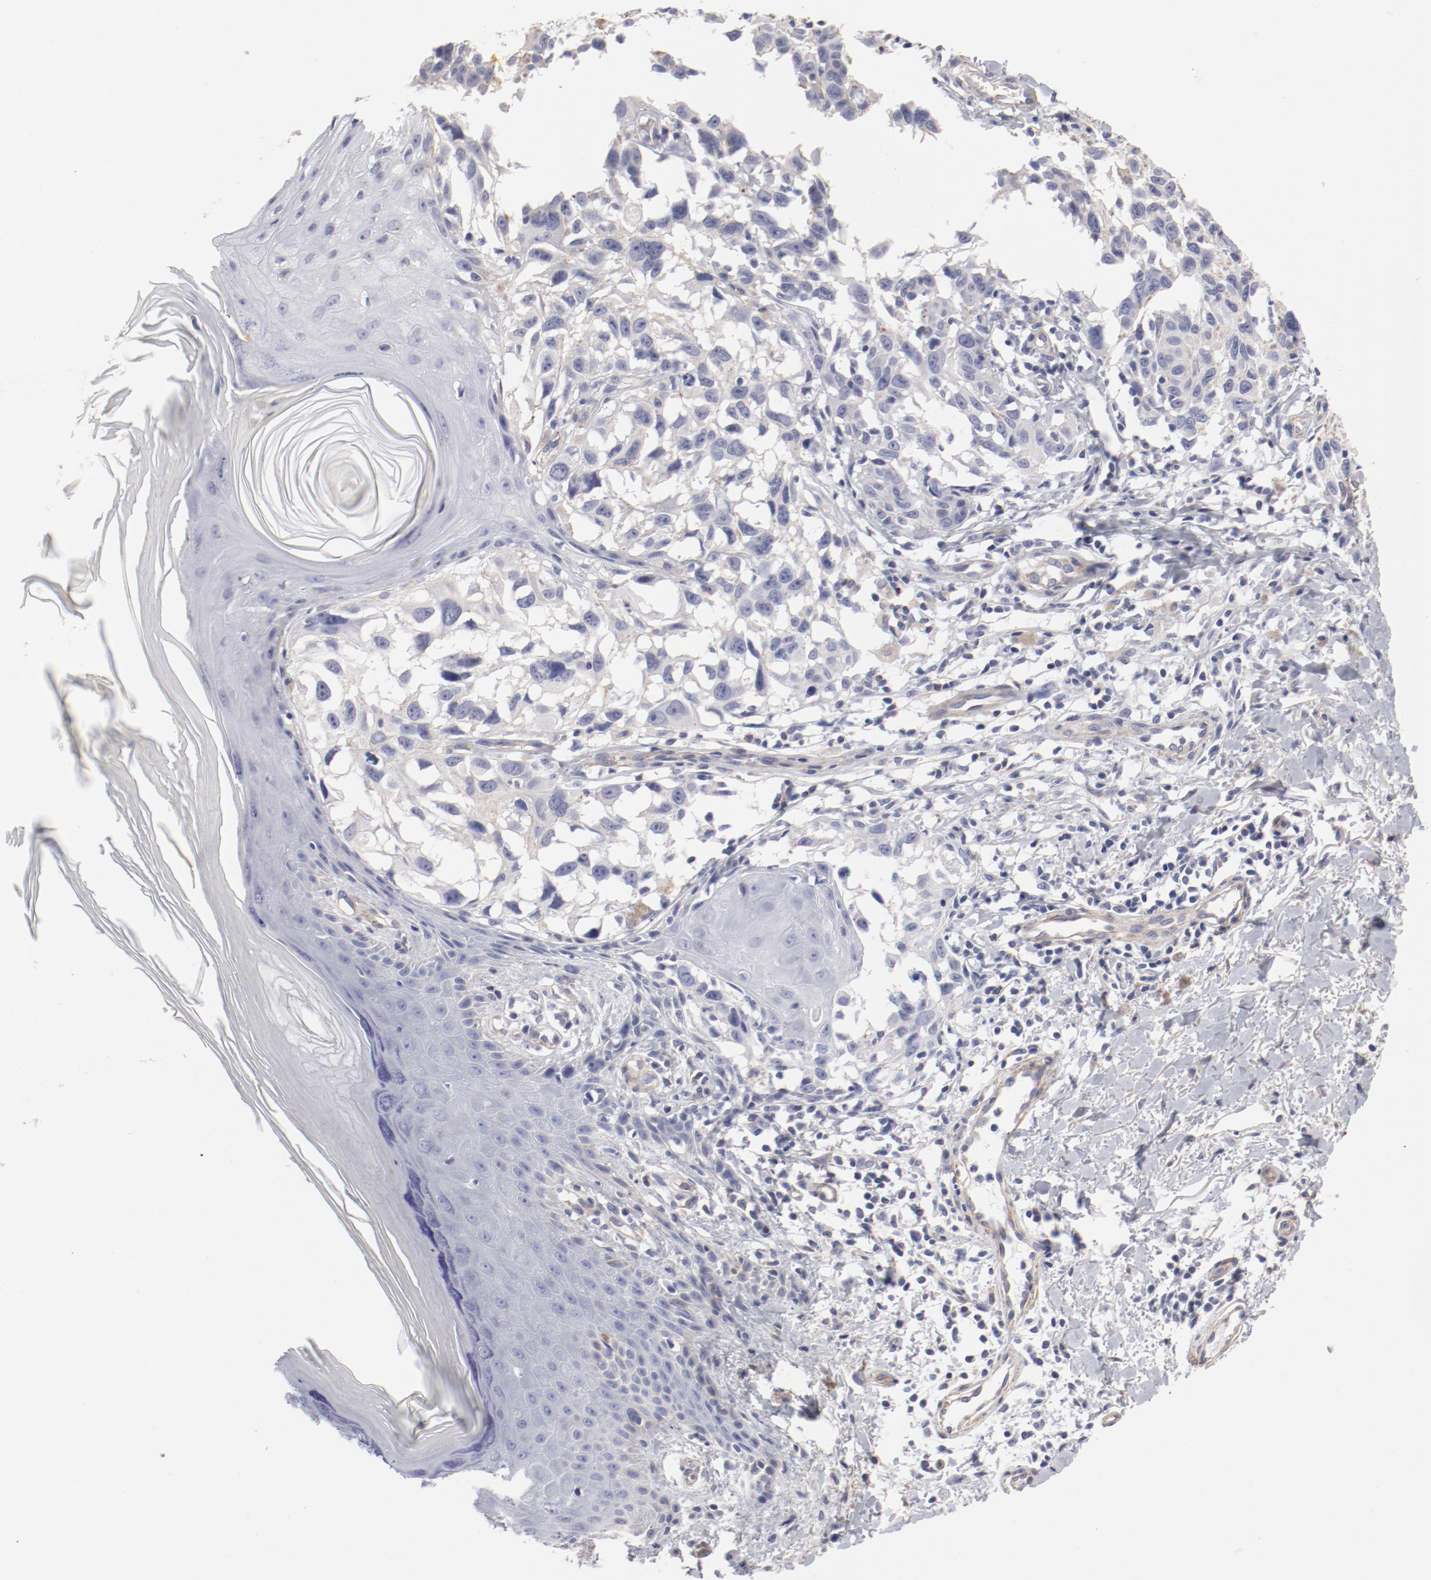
{"staining": {"intensity": "negative", "quantity": "none", "location": "none"}, "tissue": "melanoma", "cell_type": "Tumor cells", "image_type": "cancer", "snomed": [{"axis": "morphology", "description": "Malignant melanoma, NOS"}, {"axis": "topography", "description": "Skin"}], "caption": "The photomicrograph shows no staining of tumor cells in melanoma.", "gene": "LAX1", "patient": {"sex": "female", "age": 77}}